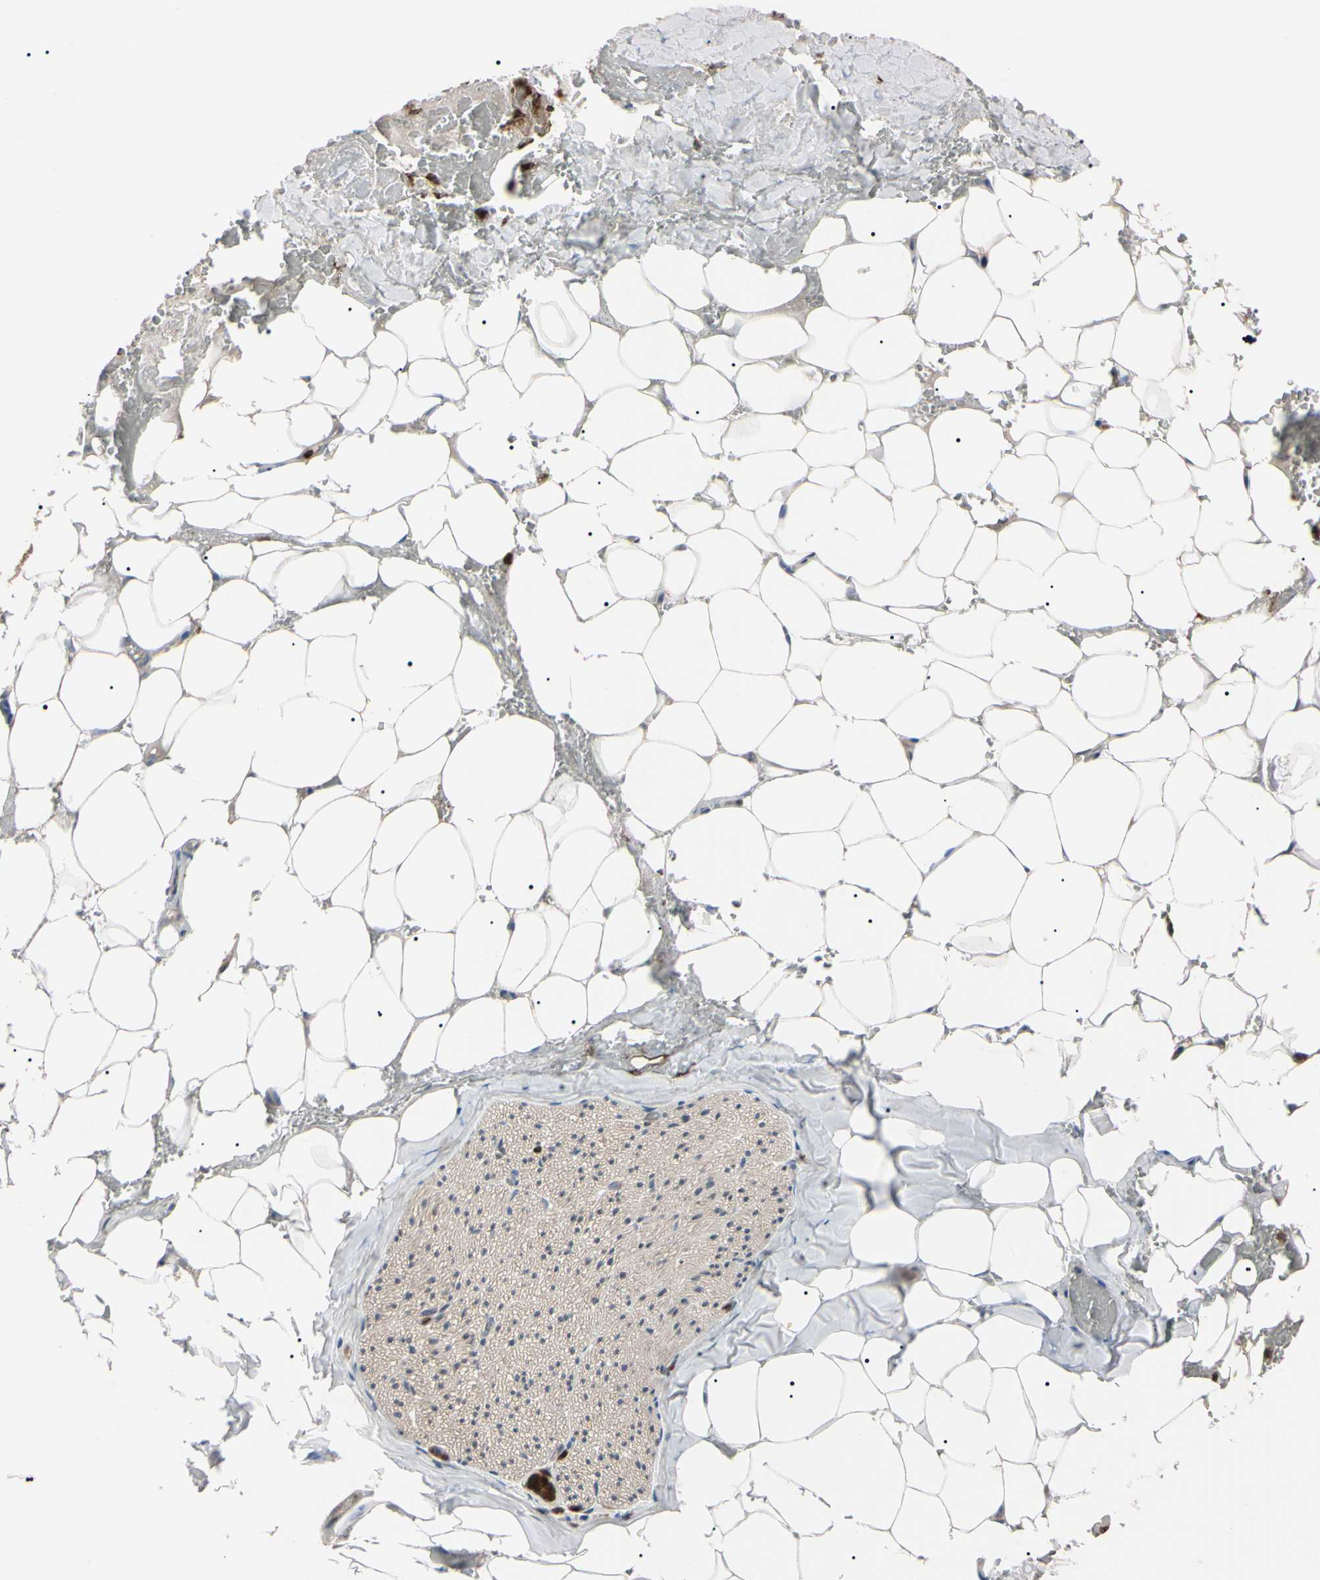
{"staining": {"intensity": "weak", "quantity": "25%-75%", "location": "cytoplasmic/membranous"}, "tissue": "adipose tissue", "cell_type": "Adipocytes", "image_type": "normal", "snomed": [{"axis": "morphology", "description": "Normal tissue, NOS"}, {"axis": "topography", "description": "Peripheral nerve tissue"}], "caption": "Immunohistochemical staining of normal adipose tissue exhibits low levels of weak cytoplasmic/membranous positivity in approximately 25%-75% of adipocytes.", "gene": "TRAF5", "patient": {"sex": "male", "age": 70}}